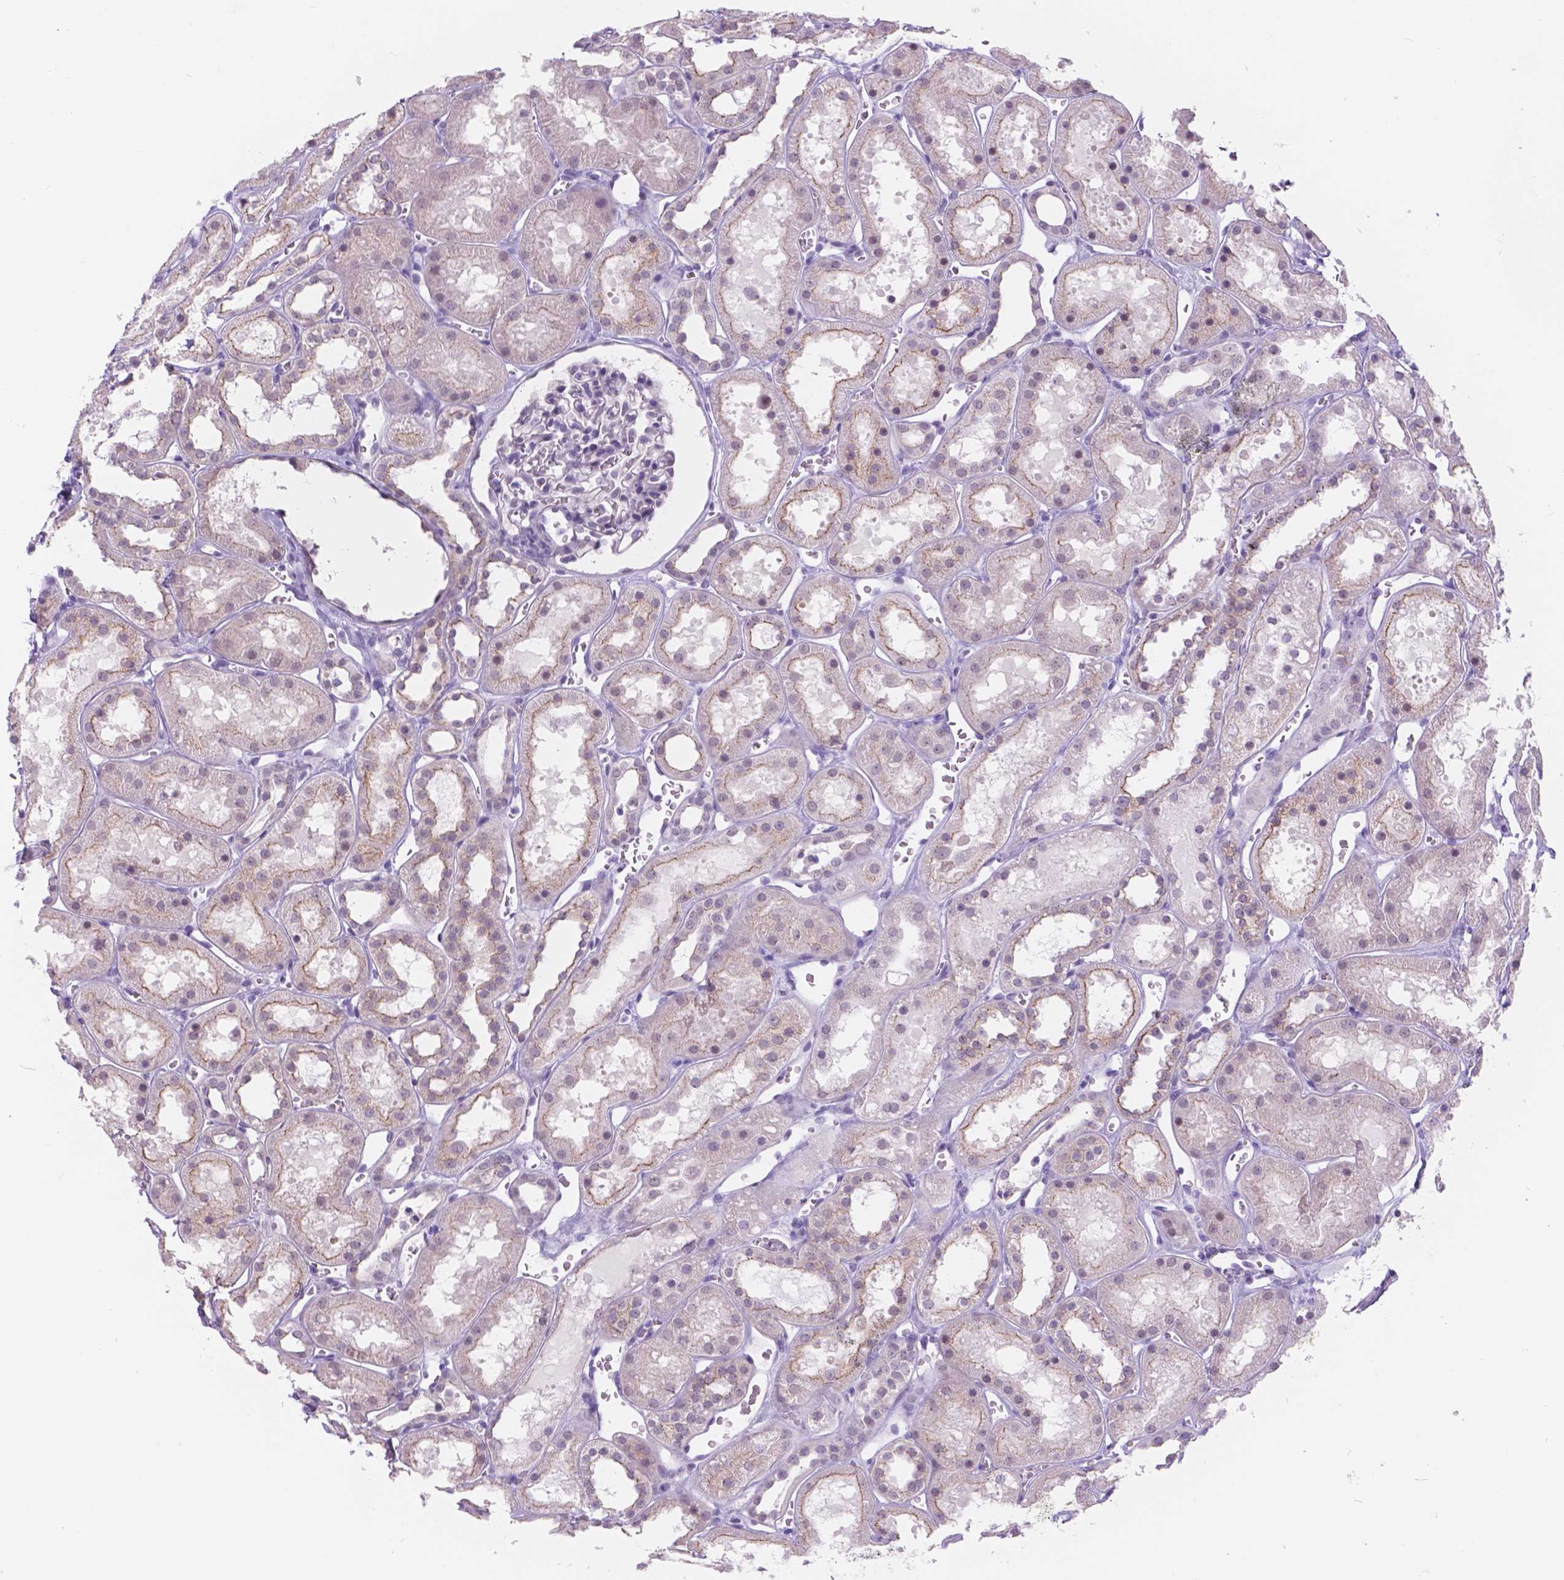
{"staining": {"intensity": "negative", "quantity": "none", "location": "none"}, "tissue": "kidney", "cell_type": "Cells in glomeruli", "image_type": "normal", "snomed": [{"axis": "morphology", "description": "Normal tissue, NOS"}, {"axis": "topography", "description": "Kidney"}], "caption": "This is a micrograph of immunohistochemistry staining of normal kidney, which shows no positivity in cells in glomeruli.", "gene": "DCC", "patient": {"sex": "female", "age": 41}}